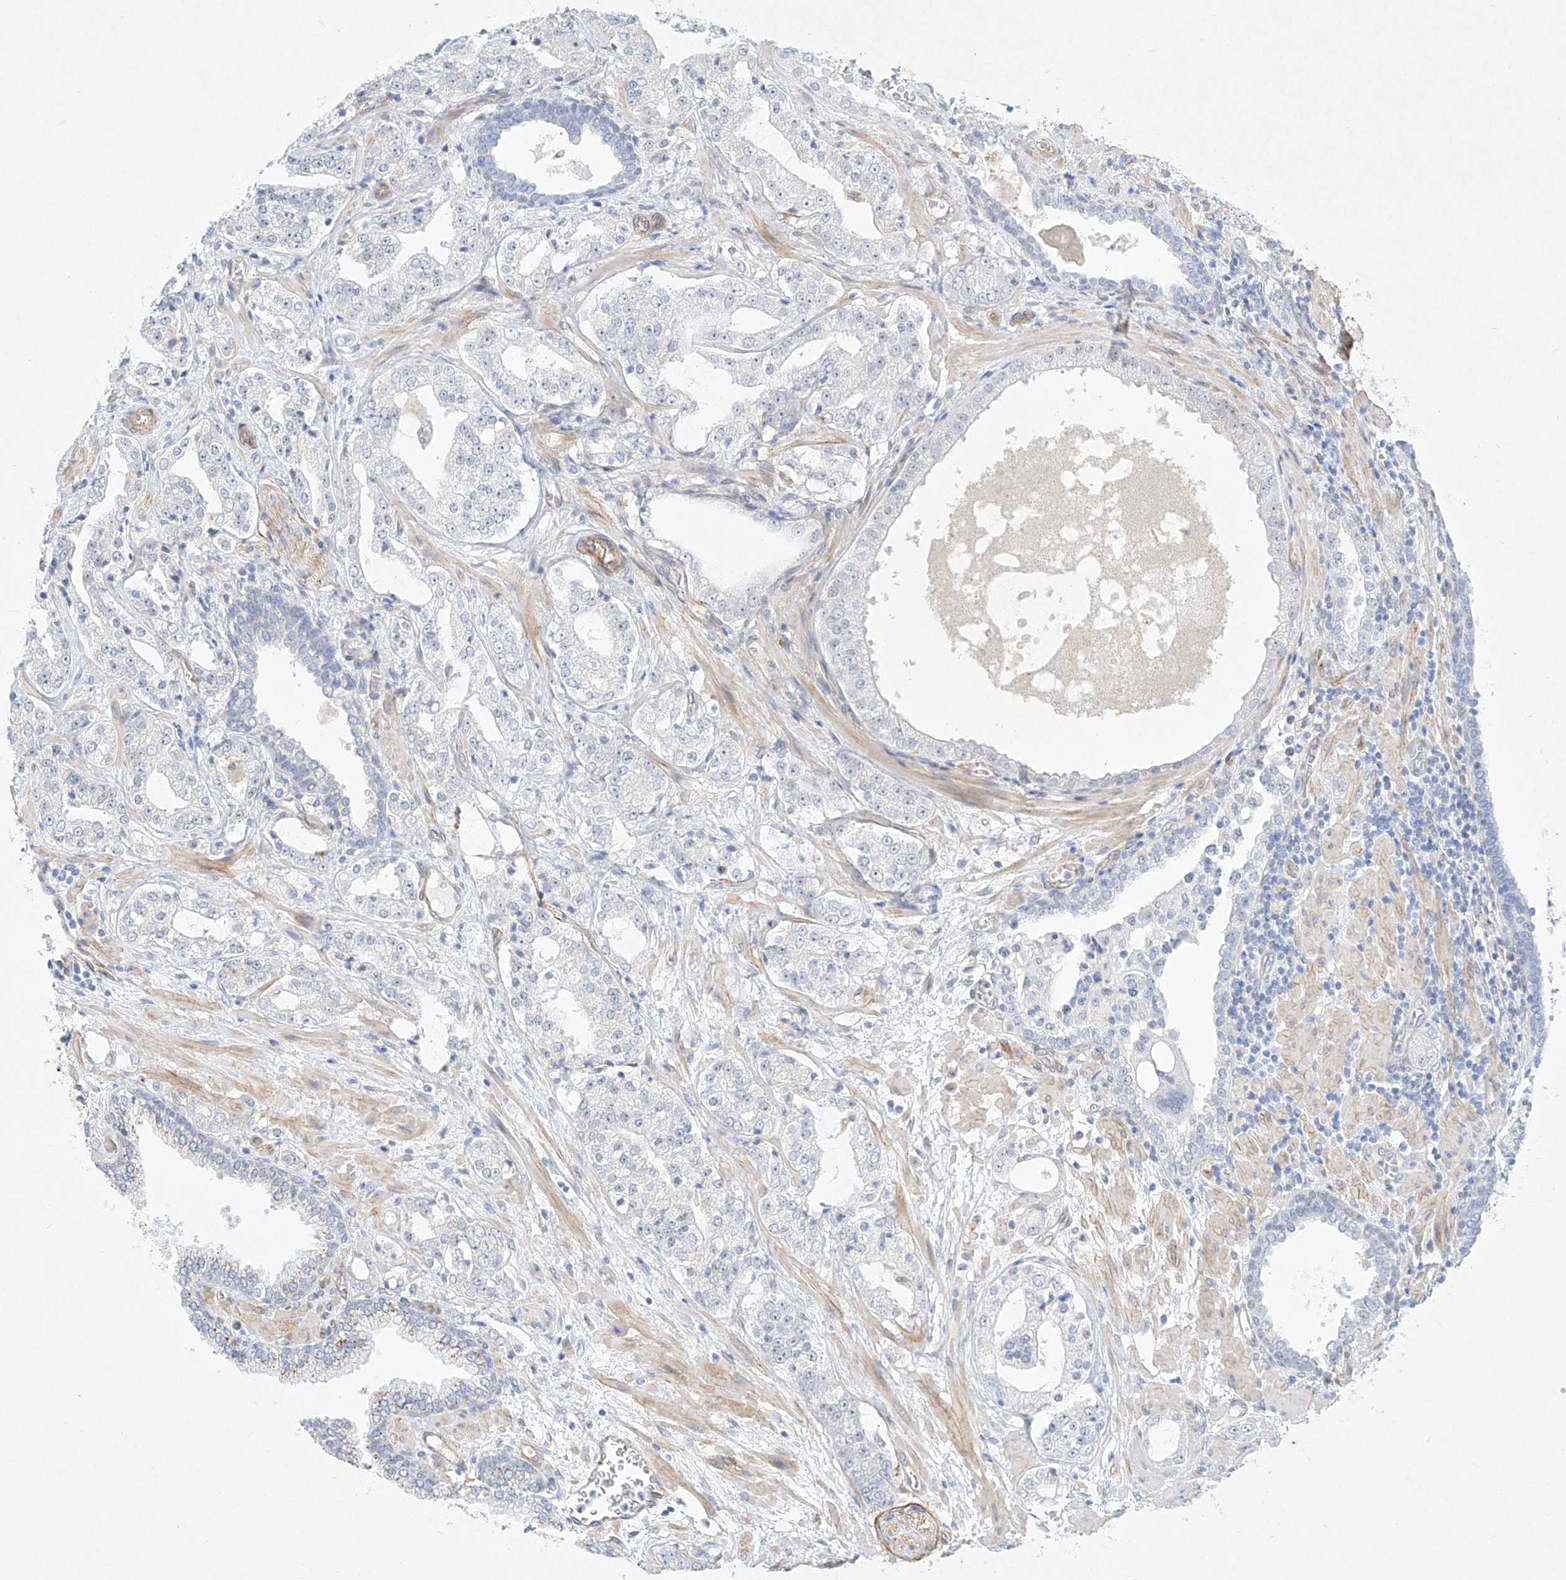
{"staining": {"intensity": "negative", "quantity": "none", "location": "none"}, "tissue": "prostate cancer", "cell_type": "Tumor cells", "image_type": "cancer", "snomed": [{"axis": "morphology", "description": "Adenocarcinoma, High grade"}, {"axis": "topography", "description": "Prostate"}], "caption": "High magnification brightfield microscopy of prostate cancer stained with DAB (3,3'-diaminobenzidine) (brown) and counterstained with hematoxylin (blue): tumor cells show no significant expression.", "gene": "REEP2", "patient": {"sex": "male", "age": 64}}